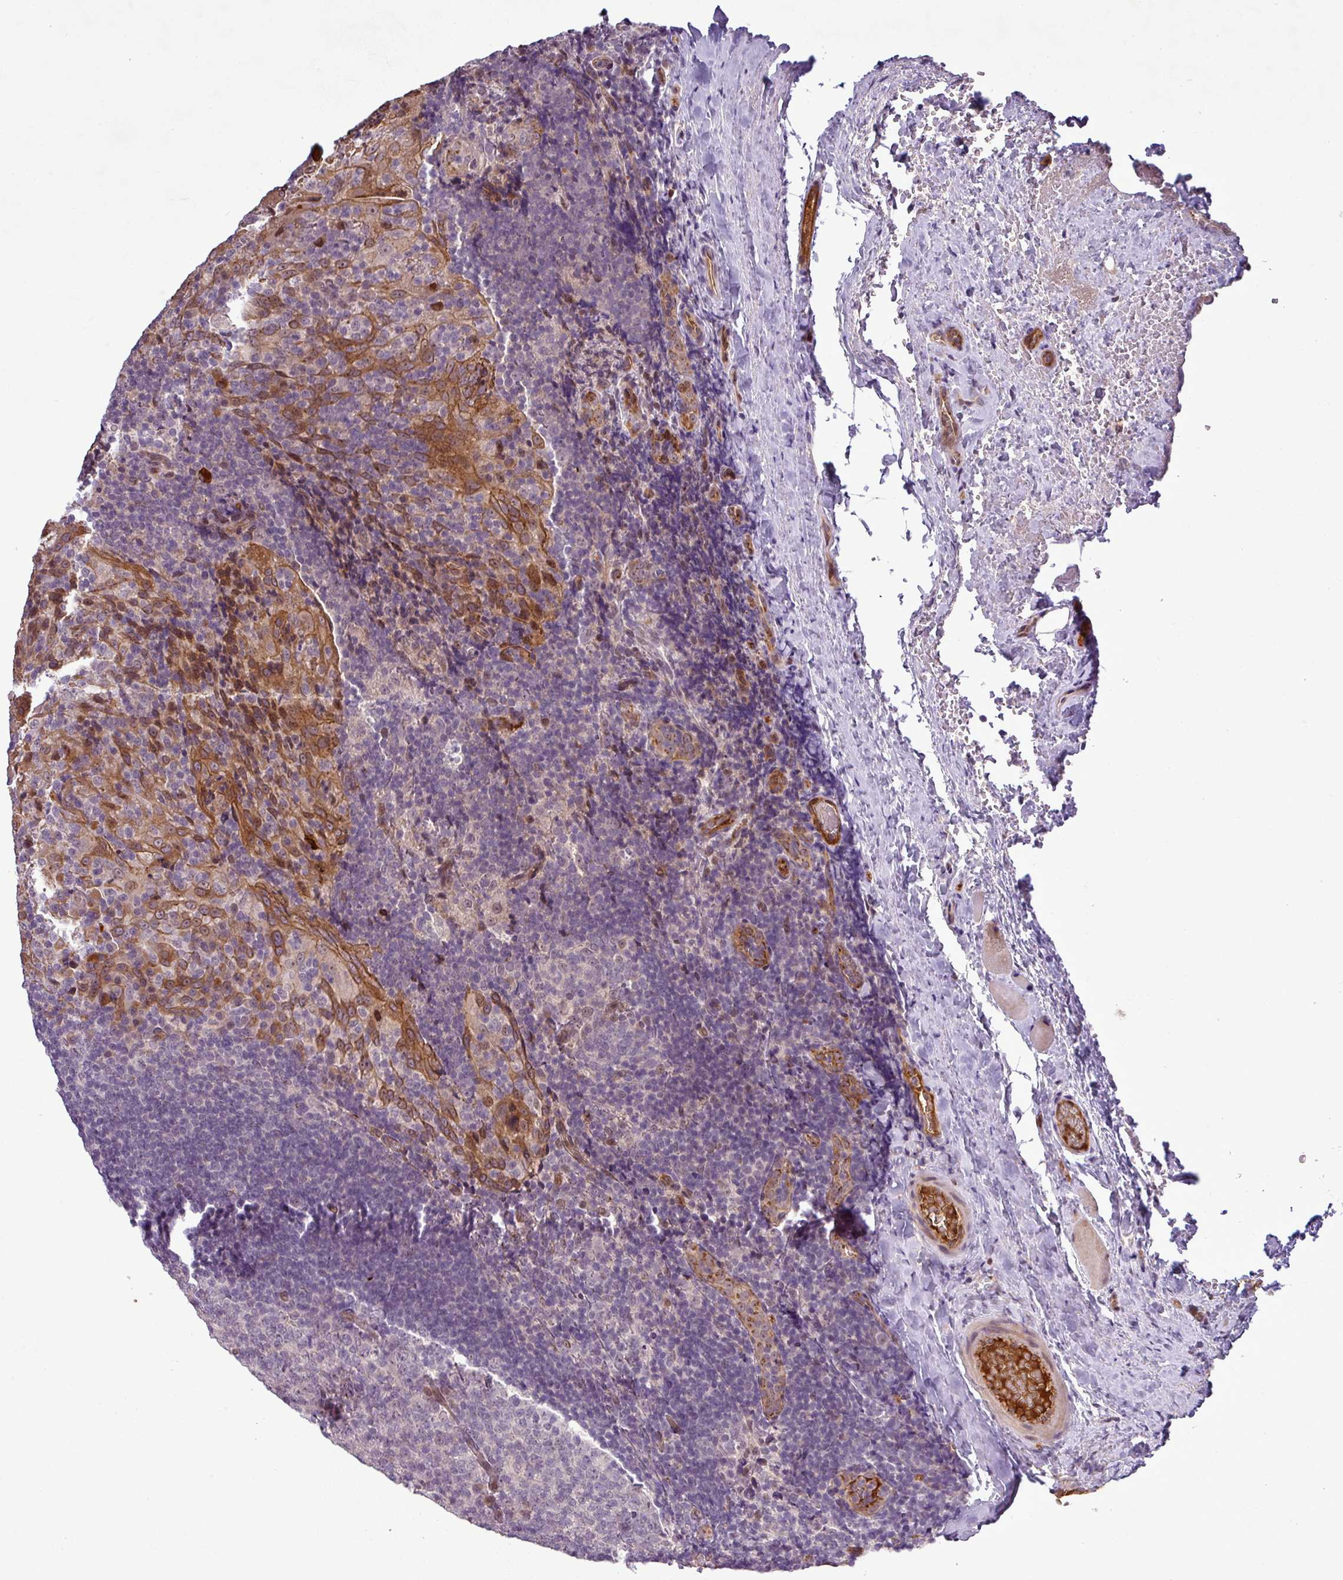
{"staining": {"intensity": "negative", "quantity": "none", "location": "none"}, "tissue": "tonsil", "cell_type": "Germinal center cells", "image_type": "normal", "snomed": [{"axis": "morphology", "description": "Normal tissue, NOS"}, {"axis": "topography", "description": "Tonsil"}], "caption": "Immunohistochemistry (IHC) image of unremarkable tonsil: tonsil stained with DAB (3,3'-diaminobenzidine) reveals no significant protein expression in germinal center cells.", "gene": "PCDH1", "patient": {"sex": "male", "age": 17}}